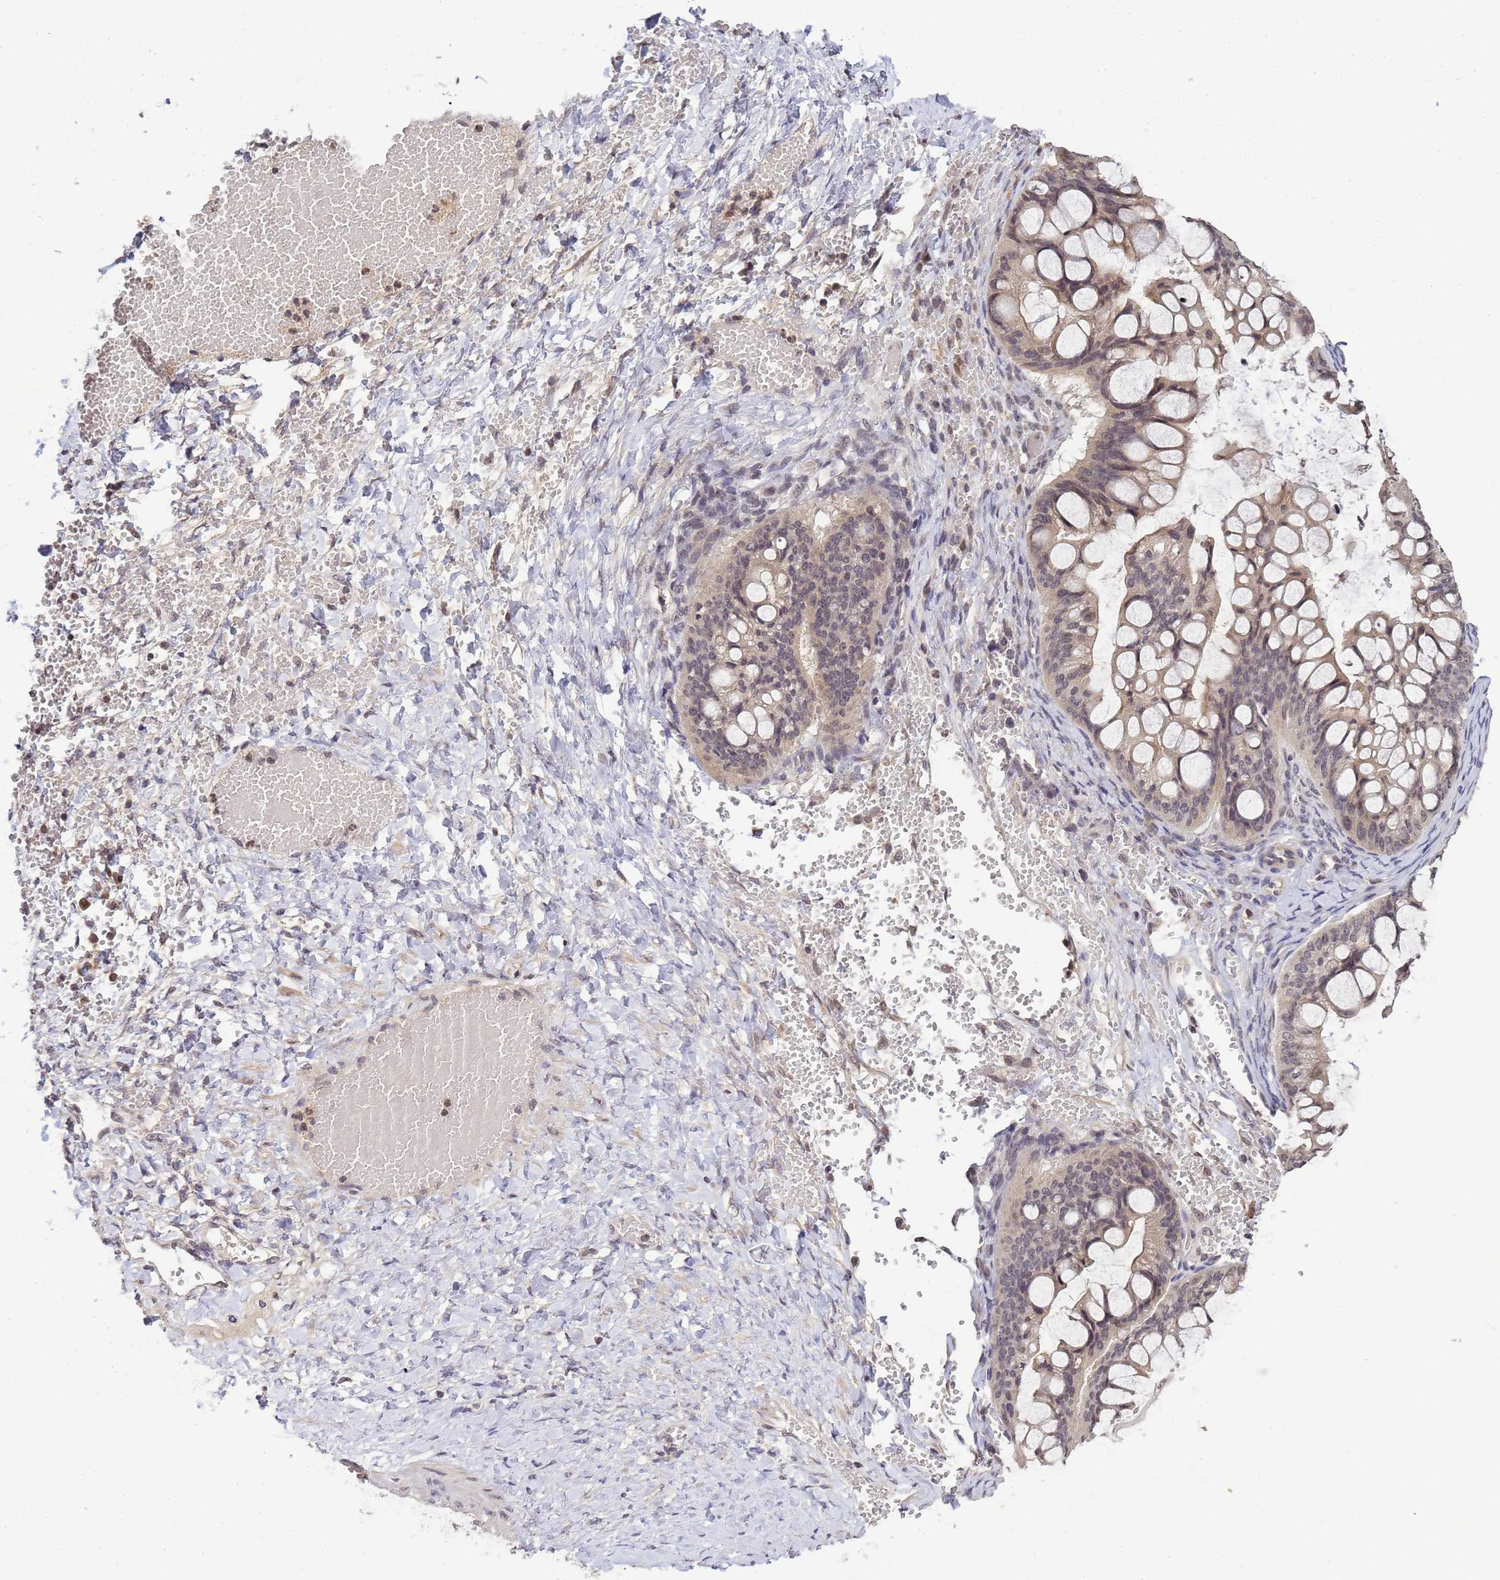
{"staining": {"intensity": "weak", "quantity": ">75%", "location": "cytoplasmic/membranous"}, "tissue": "ovarian cancer", "cell_type": "Tumor cells", "image_type": "cancer", "snomed": [{"axis": "morphology", "description": "Cystadenocarcinoma, mucinous, NOS"}, {"axis": "topography", "description": "Ovary"}], "caption": "Immunohistochemistry (IHC) photomicrograph of neoplastic tissue: ovarian cancer (mucinous cystadenocarcinoma) stained using immunohistochemistry (IHC) demonstrates low levels of weak protein expression localized specifically in the cytoplasmic/membranous of tumor cells, appearing as a cytoplasmic/membranous brown color.", "gene": "MYL7", "patient": {"sex": "female", "age": 73}}